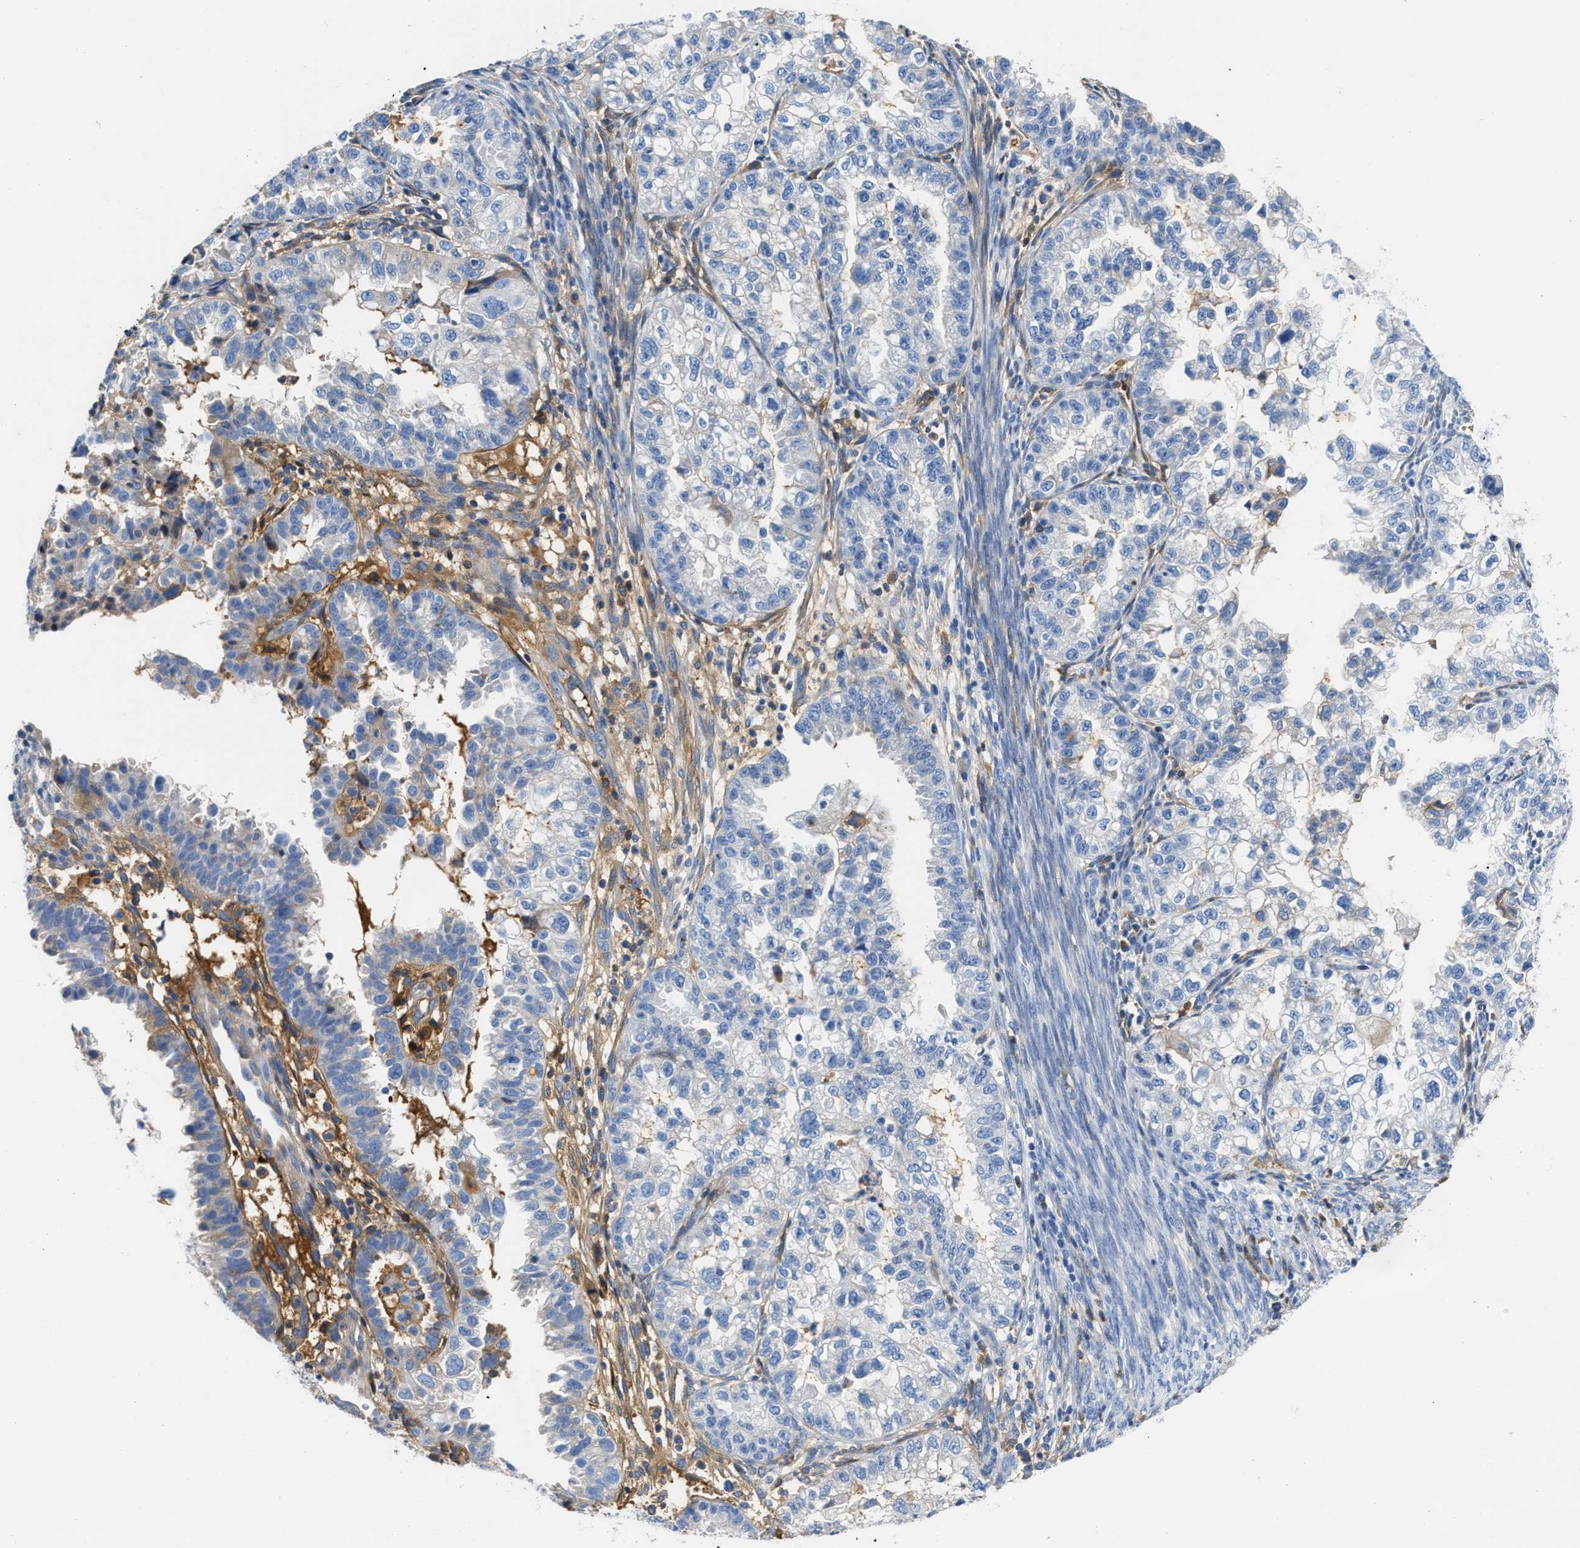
{"staining": {"intensity": "negative", "quantity": "none", "location": "none"}, "tissue": "endometrial cancer", "cell_type": "Tumor cells", "image_type": "cancer", "snomed": [{"axis": "morphology", "description": "Adenocarcinoma, NOS"}, {"axis": "topography", "description": "Endometrium"}], "caption": "A photomicrograph of human endometrial adenocarcinoma is negative for staining in tumor cells.", "gene": "GC", "patient": {"sex": "female", "age": 85}}